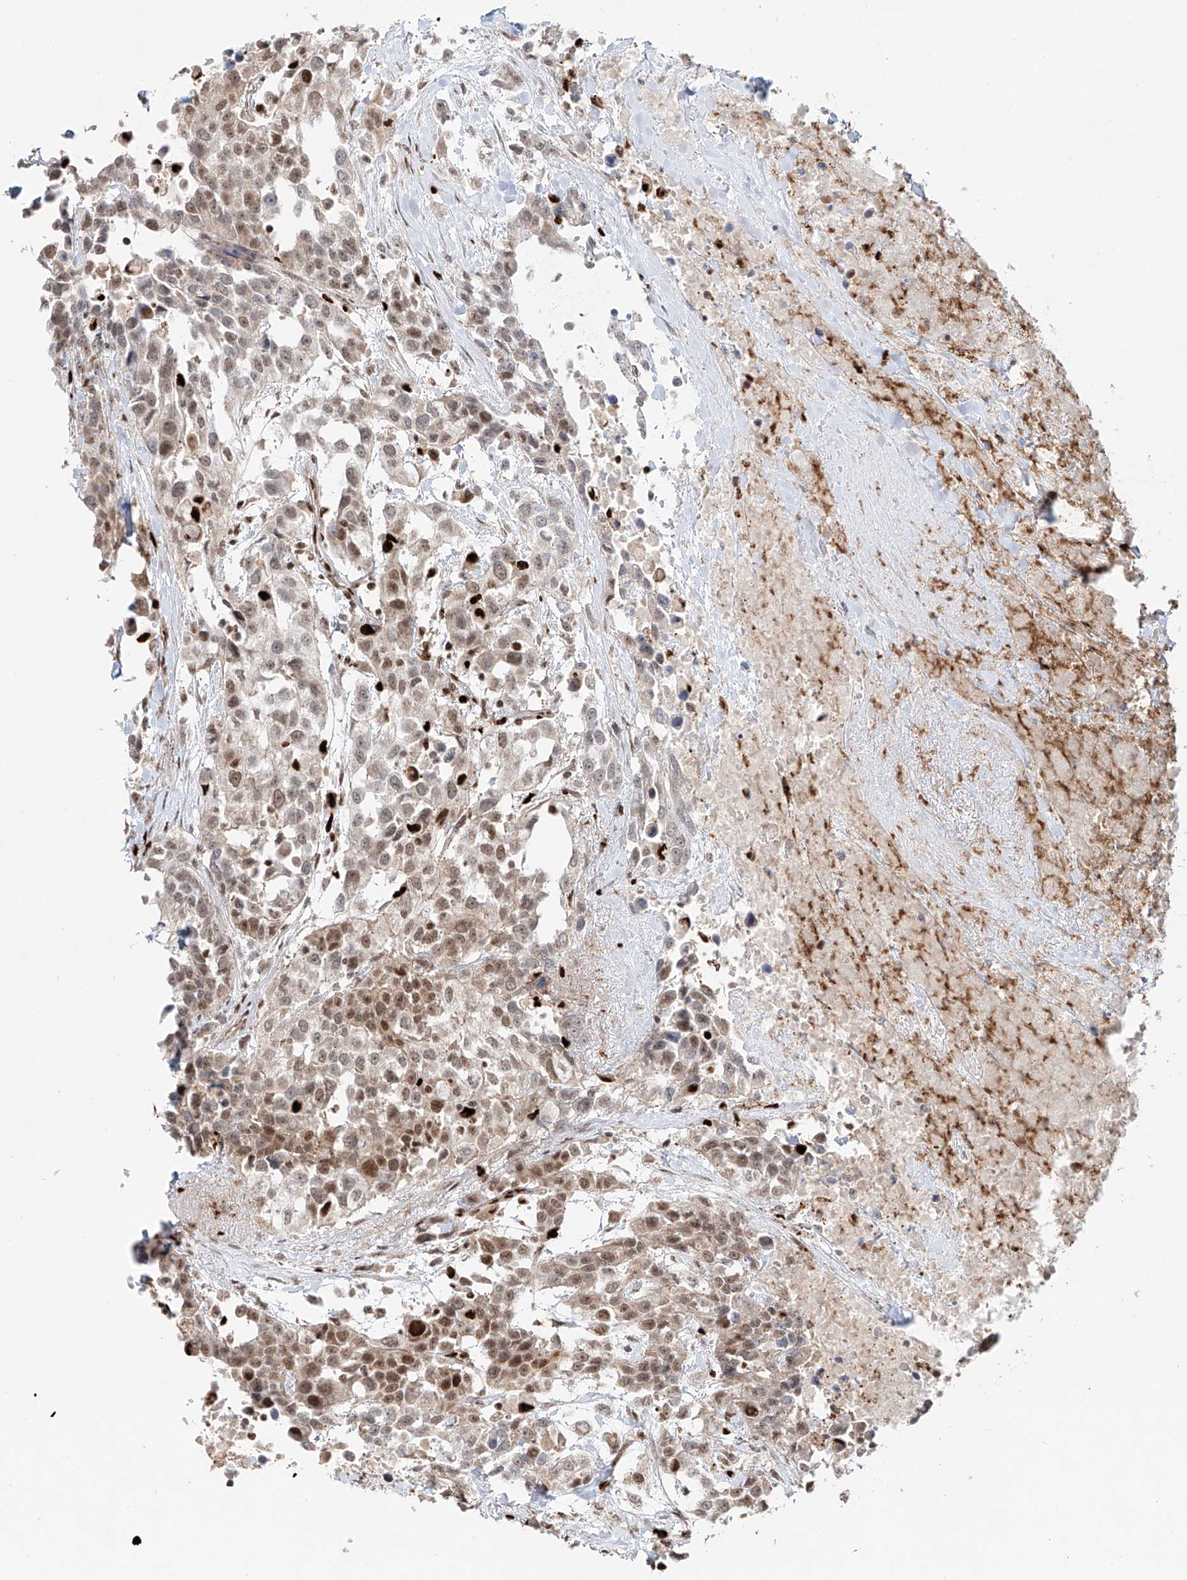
{"staining": {"intensity": "moderate", "quantity": ">75%", "location": "nuclear"}, "tissue": "urothelial cancer", "cell_type": "Tumor cells", "image_type": "cancer", "snomed": [{"axis": "morphology", "description": "Urothelial carcinoma, High grade"}, {"axis": "topography", "description": "Urinary bladder"}], "caption": "A micrograph of human urothelial cancer stained for a protein reveals moderate nuclear brown staining in tumor cells.", "gene": "DZIP1L", "patient": {"sex": "female", "age": 80}}